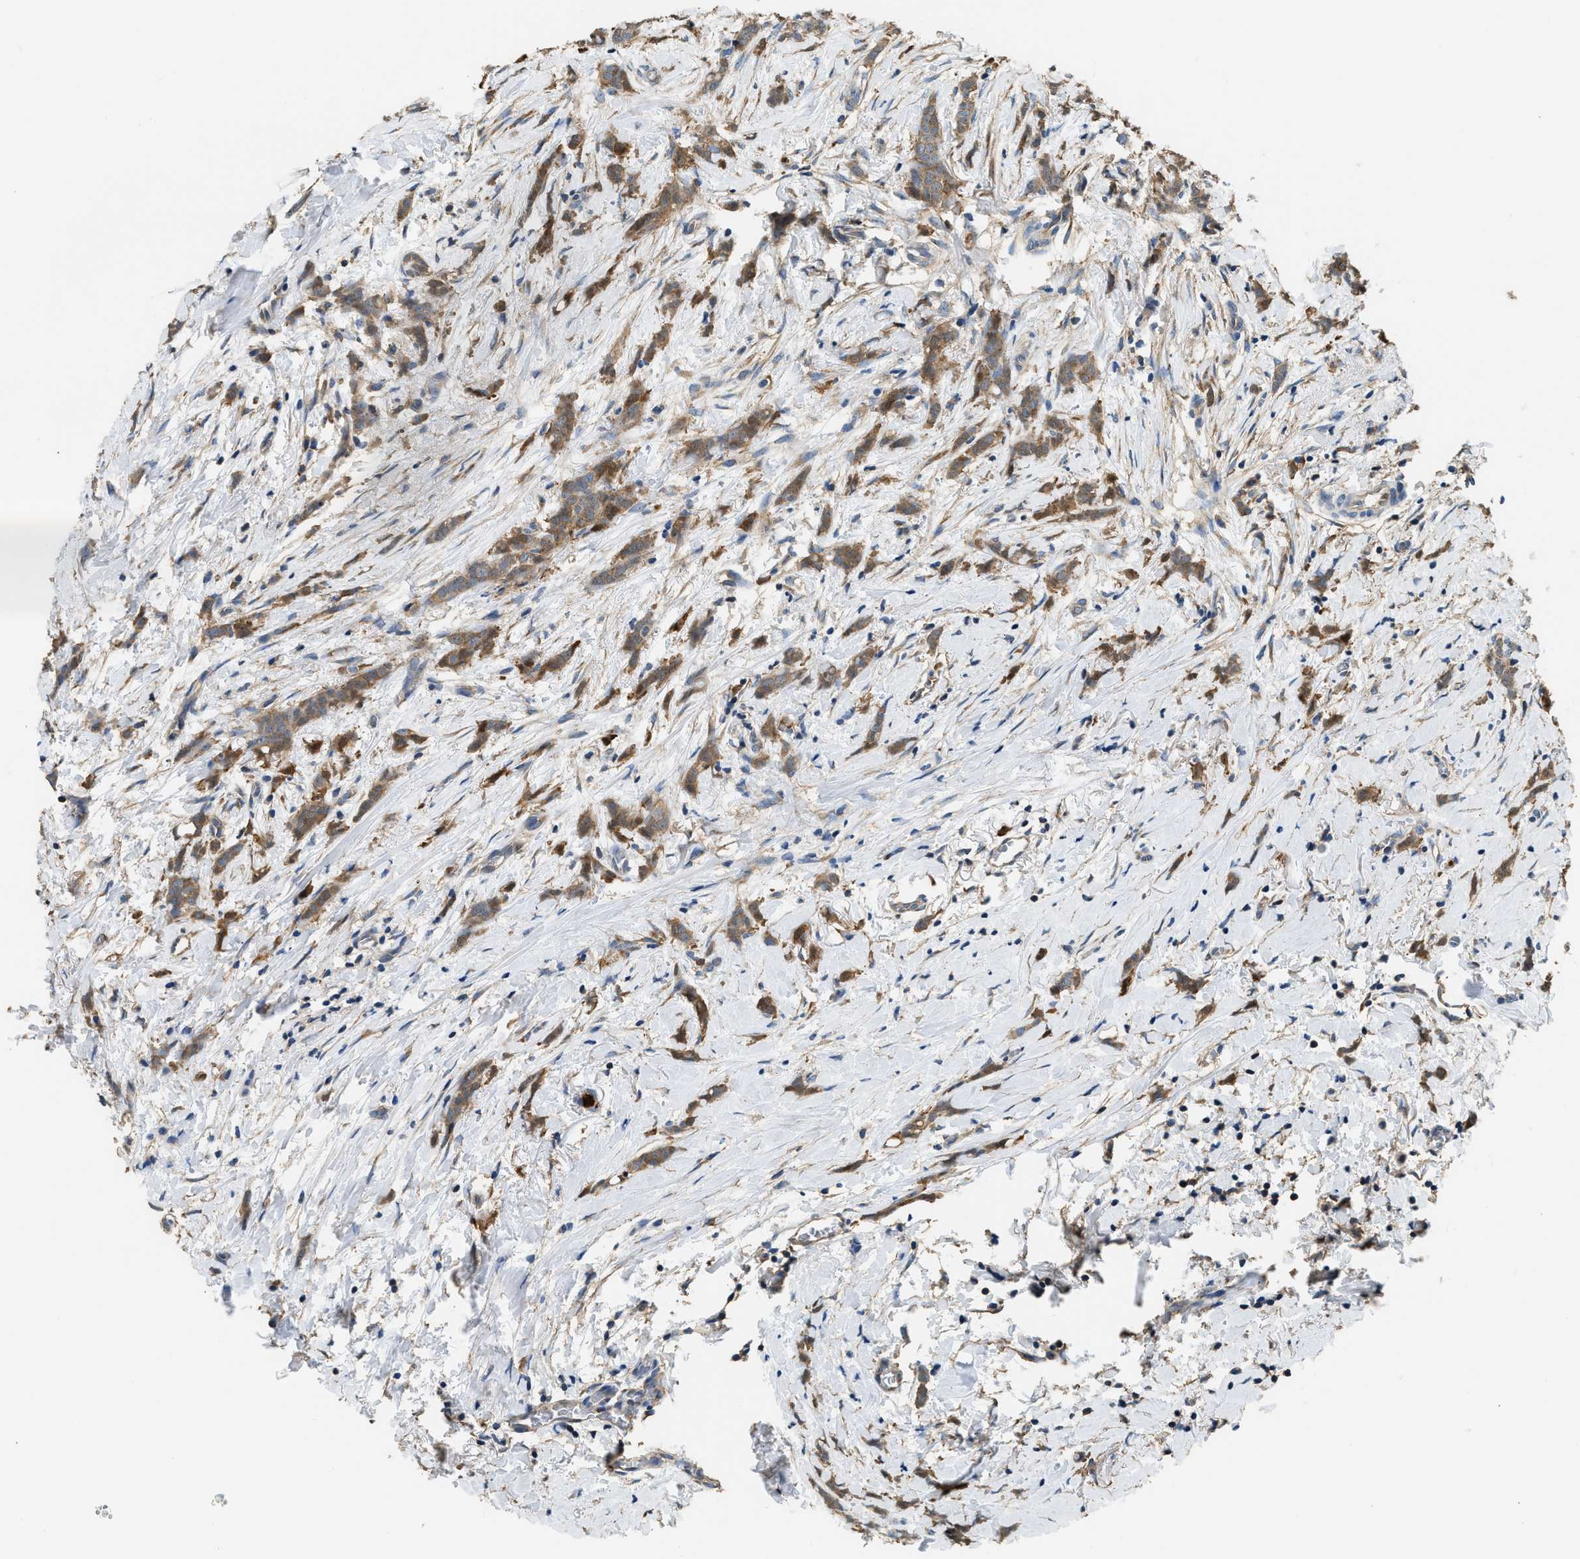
{"staining": {"intensity": "moderate", "quantity": ">75%", "location": "cytoplasmic/membranous"}, "tissue": "breast cancer", "cell_type": "Tumor cells", "image_type": "cancer", "snomed": [{"axis": "morphology", "description": "Lobular carcinoma, in situ"}, {"axis": "morphology", "description": "Lobular carcinoma"}, {"axis": "topography", "description": "Breast"}], "caption": "The photomicrograph exhibits immunohistochemical staining of lobular carcinoma in situ (breast). There is moderate cytoplasmic/membranous staining is identified in approximately >75% of tumor cells.", "gene": "ANXA3", "patient": {"sex": "female", "age": 41}}